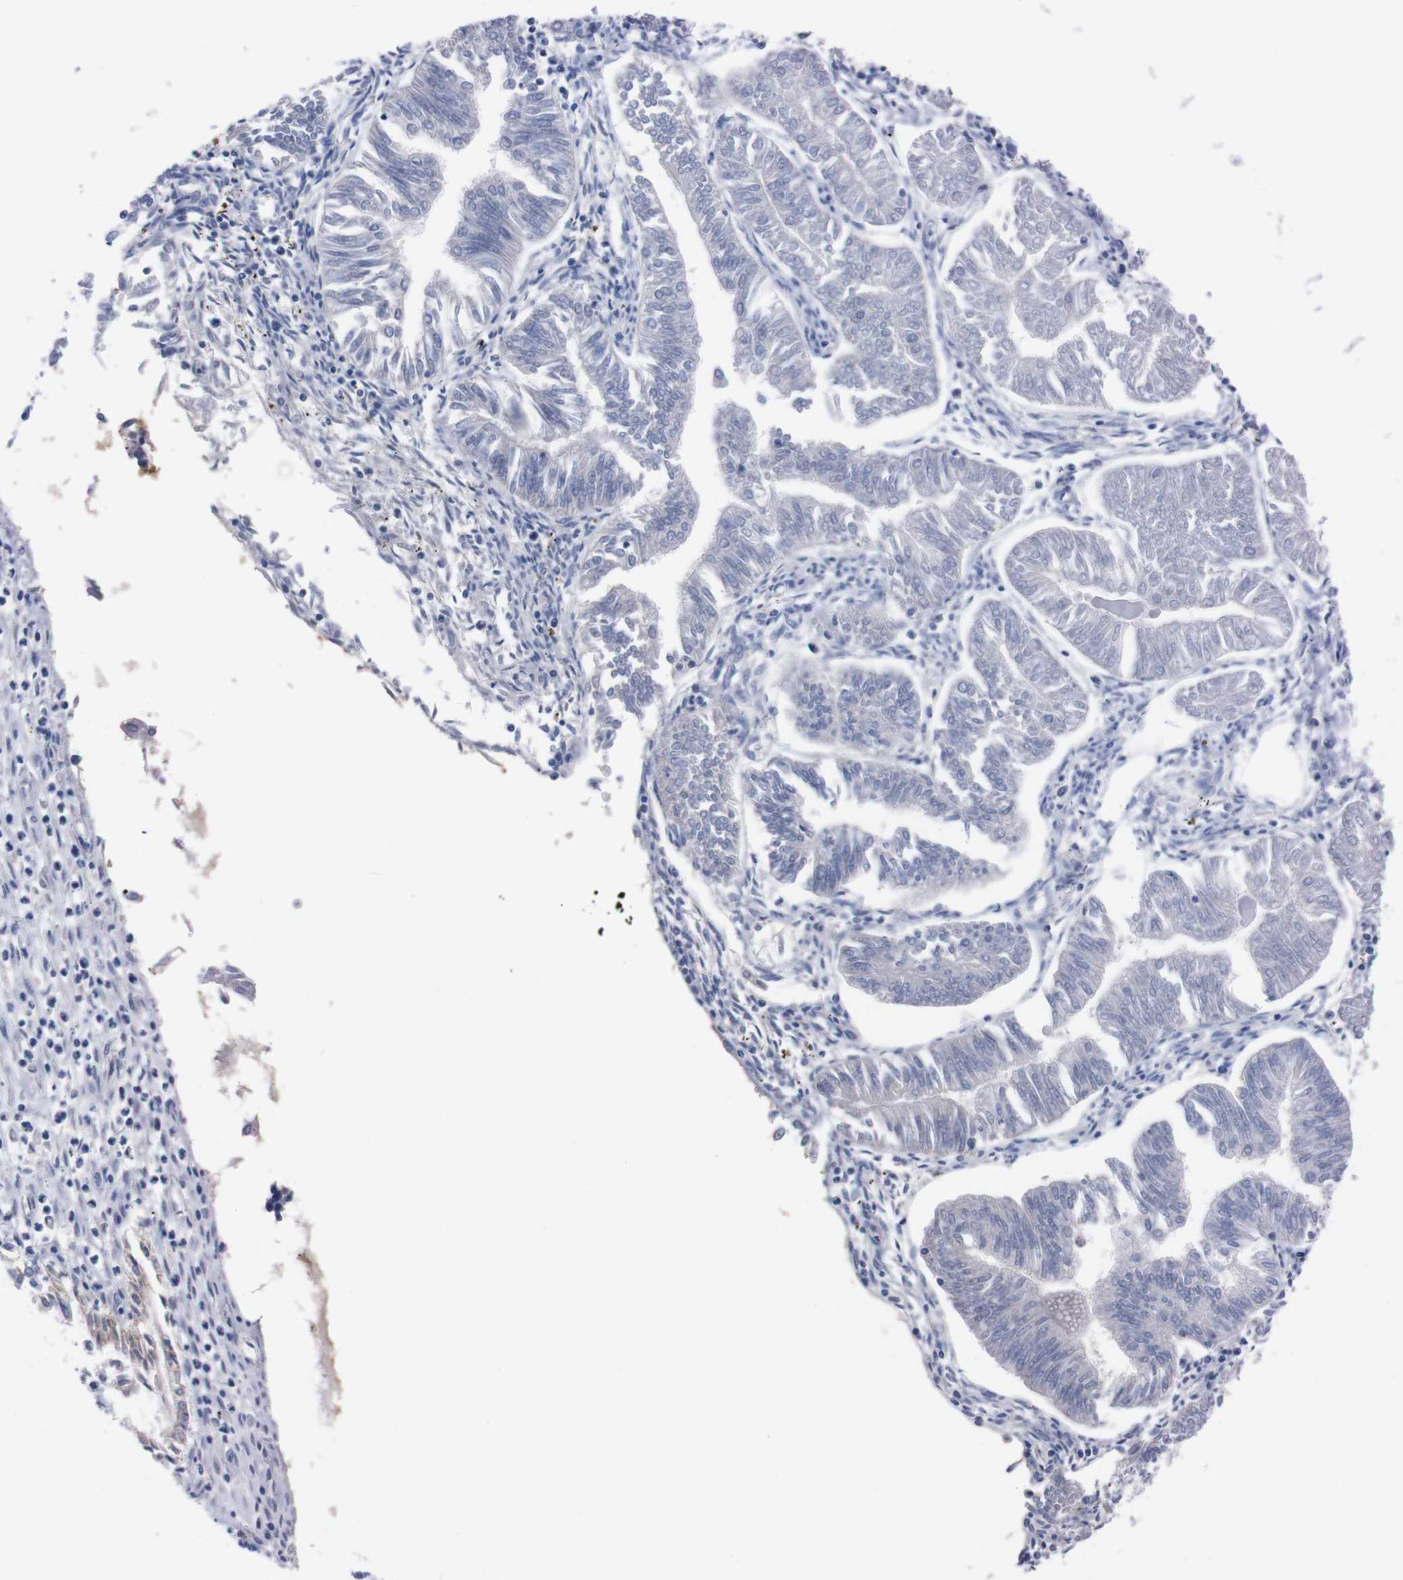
{"staining": {"intensity": "negative", "quantity": "none", "location": "none"}, "tissue": "endometrial cancer", "cell_type": "Tumor cells", "image_type": "cancer", "snomed": [{"axis": "morphology", "description": "Adenocarcinoma, NOS"}, {"axis": "topography", "description": "Endometrium"}], "caption": "This photomicrograph is of endometrial adenocarcinoma stained with immunohistochemistry to label a protein in brown with the nuclei are counter-stained blue. There is no staining in tumor cells.", "gene": "TMEM243", "patient": {"sex": "female", "age": 53}}